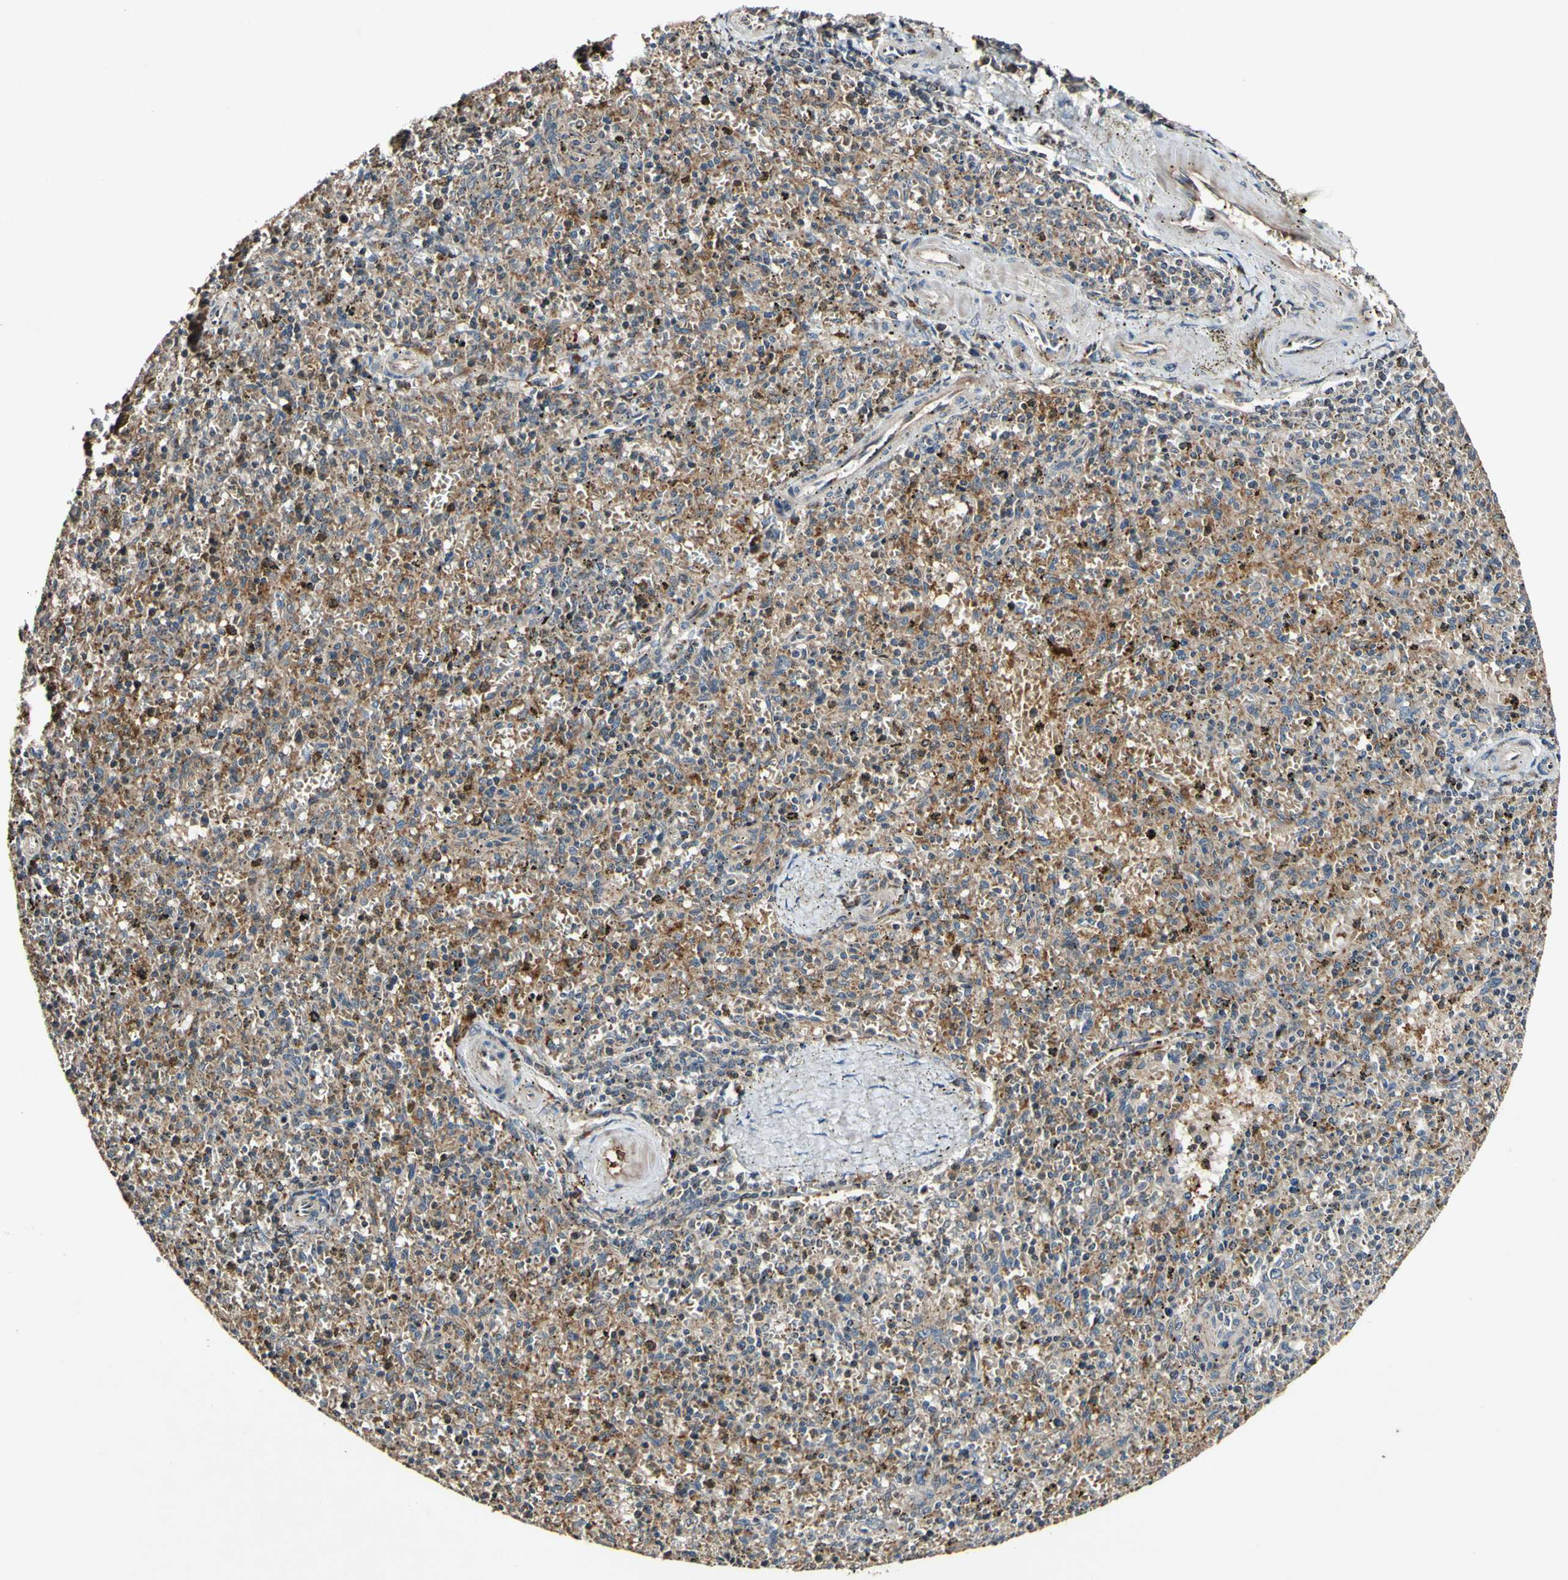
{"staining": {"intensity": "weak", "quantity": "25%-75%", "location": "cytoplasmic/membranous"}, "tissue": "spleen", "cell_type": "Cells in red pulp", "image_type": "normal", "snomed": [{"axis": "morphology", "description": "Normal tissue, NOS"}, {"axis": "topography", "description": "Spleen"}], "caption": "Immunohistochemistry photomicrograph of benign spleen: human spleen stained using immunohistochemistry (IHC) exhibits low levels of weak protein expression localized specifically in the cytoplasmic/membranous of cells in red pulp, appearing as a cytoplasmic/membranous brown color.", "gene": "PLAT", "patient": {"sex": "male", "age": 72}}